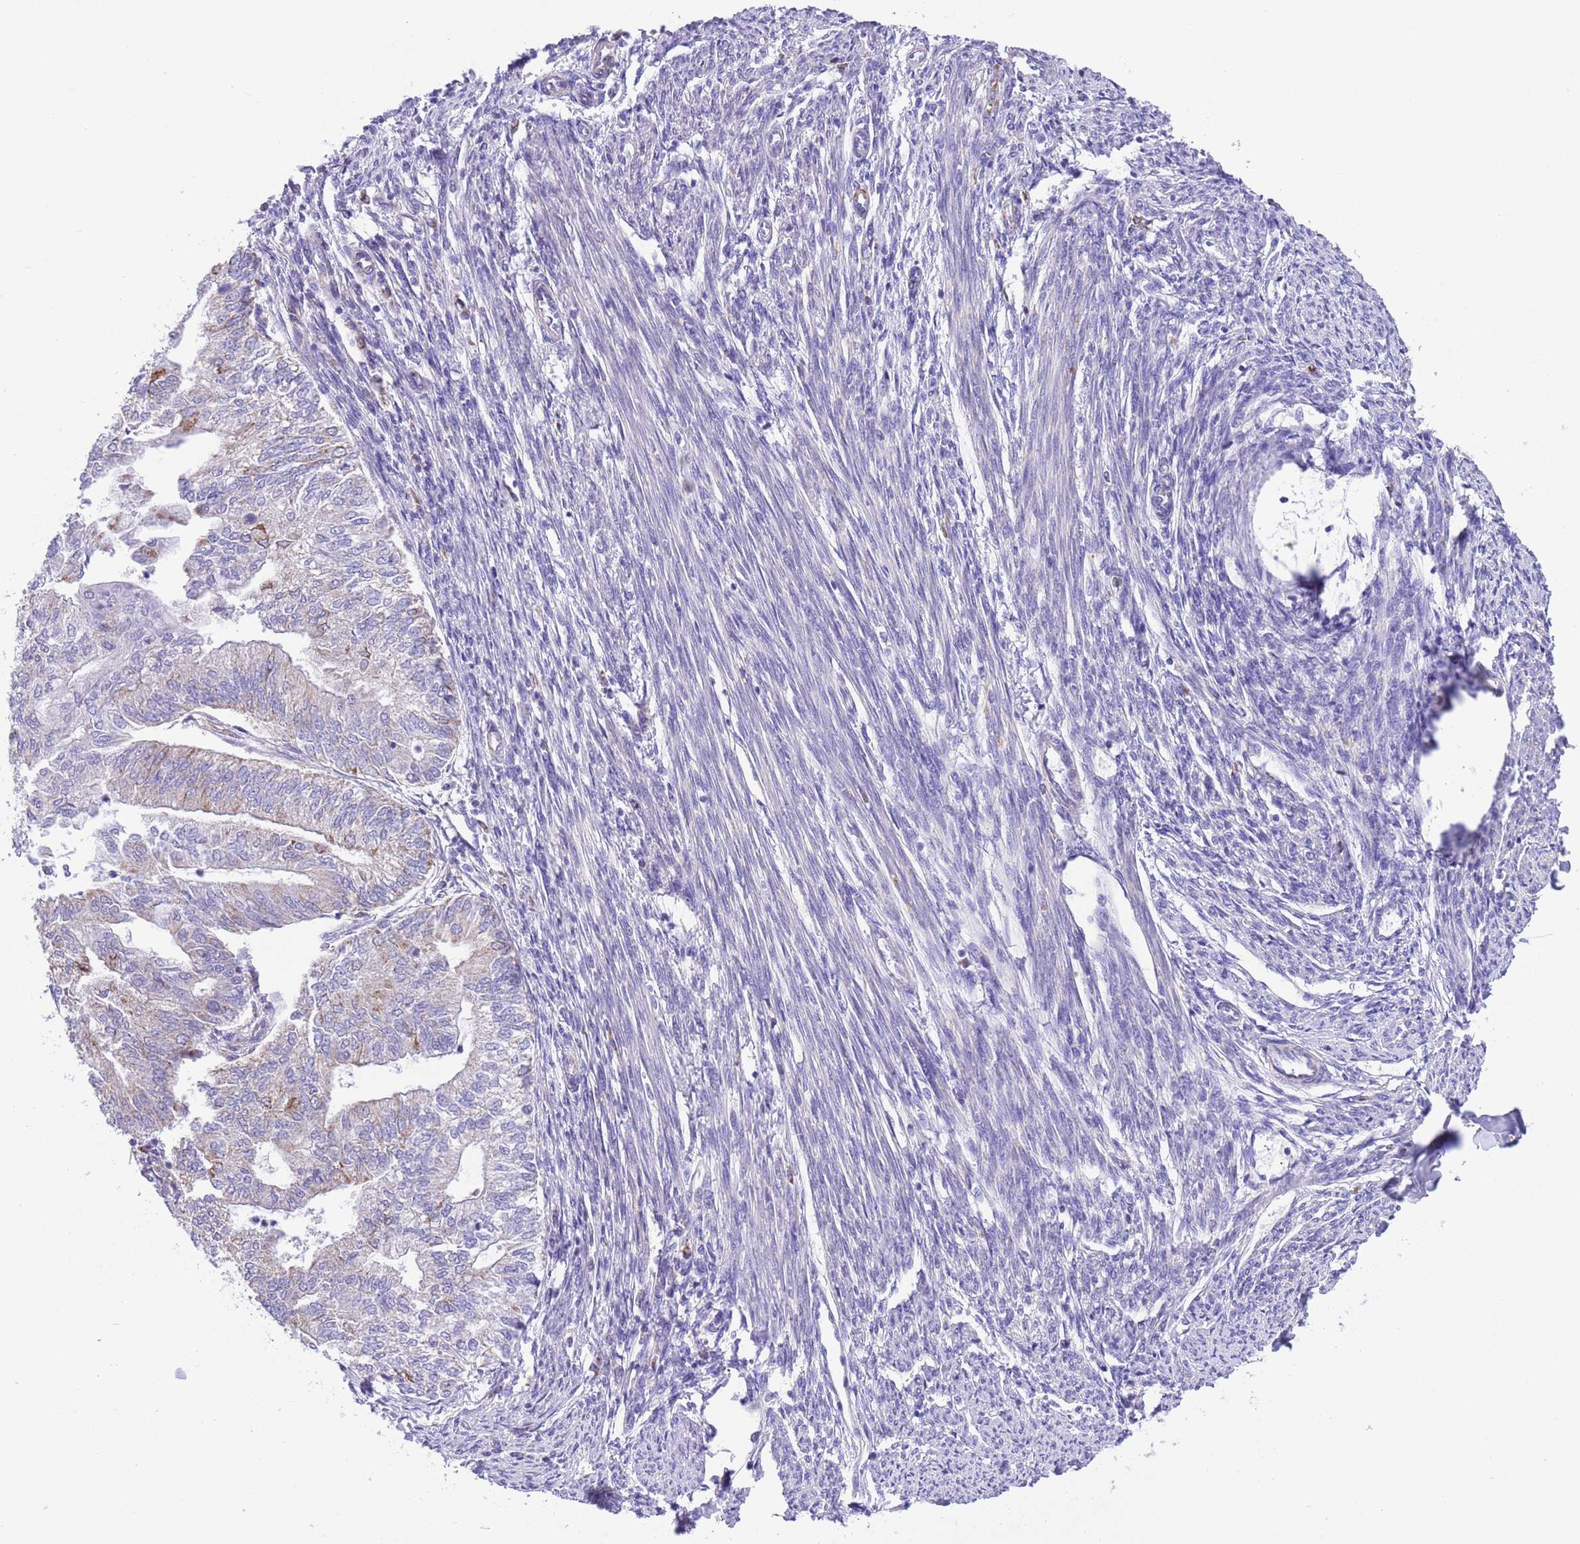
{"staining": {"intensity": "weak", "quantity": "<25%", "location": "cytoplasmic/membranous"}, "tissue": "smooth muscle", "cell_type": "Smooth muscle cells", "image_type": "normal", "snomed": [{"axis": "morphology", "description": "Normal tissue, NOS"}, {"axis": "topography", "description": "Smooth muscle"}, {"axis": "topography", "description": "Uterus"}], "caption": "IHC image of benign human smooth muscle stained for a protein (brown), which shows no expression in smooth muscle cells. (Immunohistochemistry, brightfield microscopy, high magnification).", "gene": "SS18L2", "patient": {"sex": "female", "age": 59}}